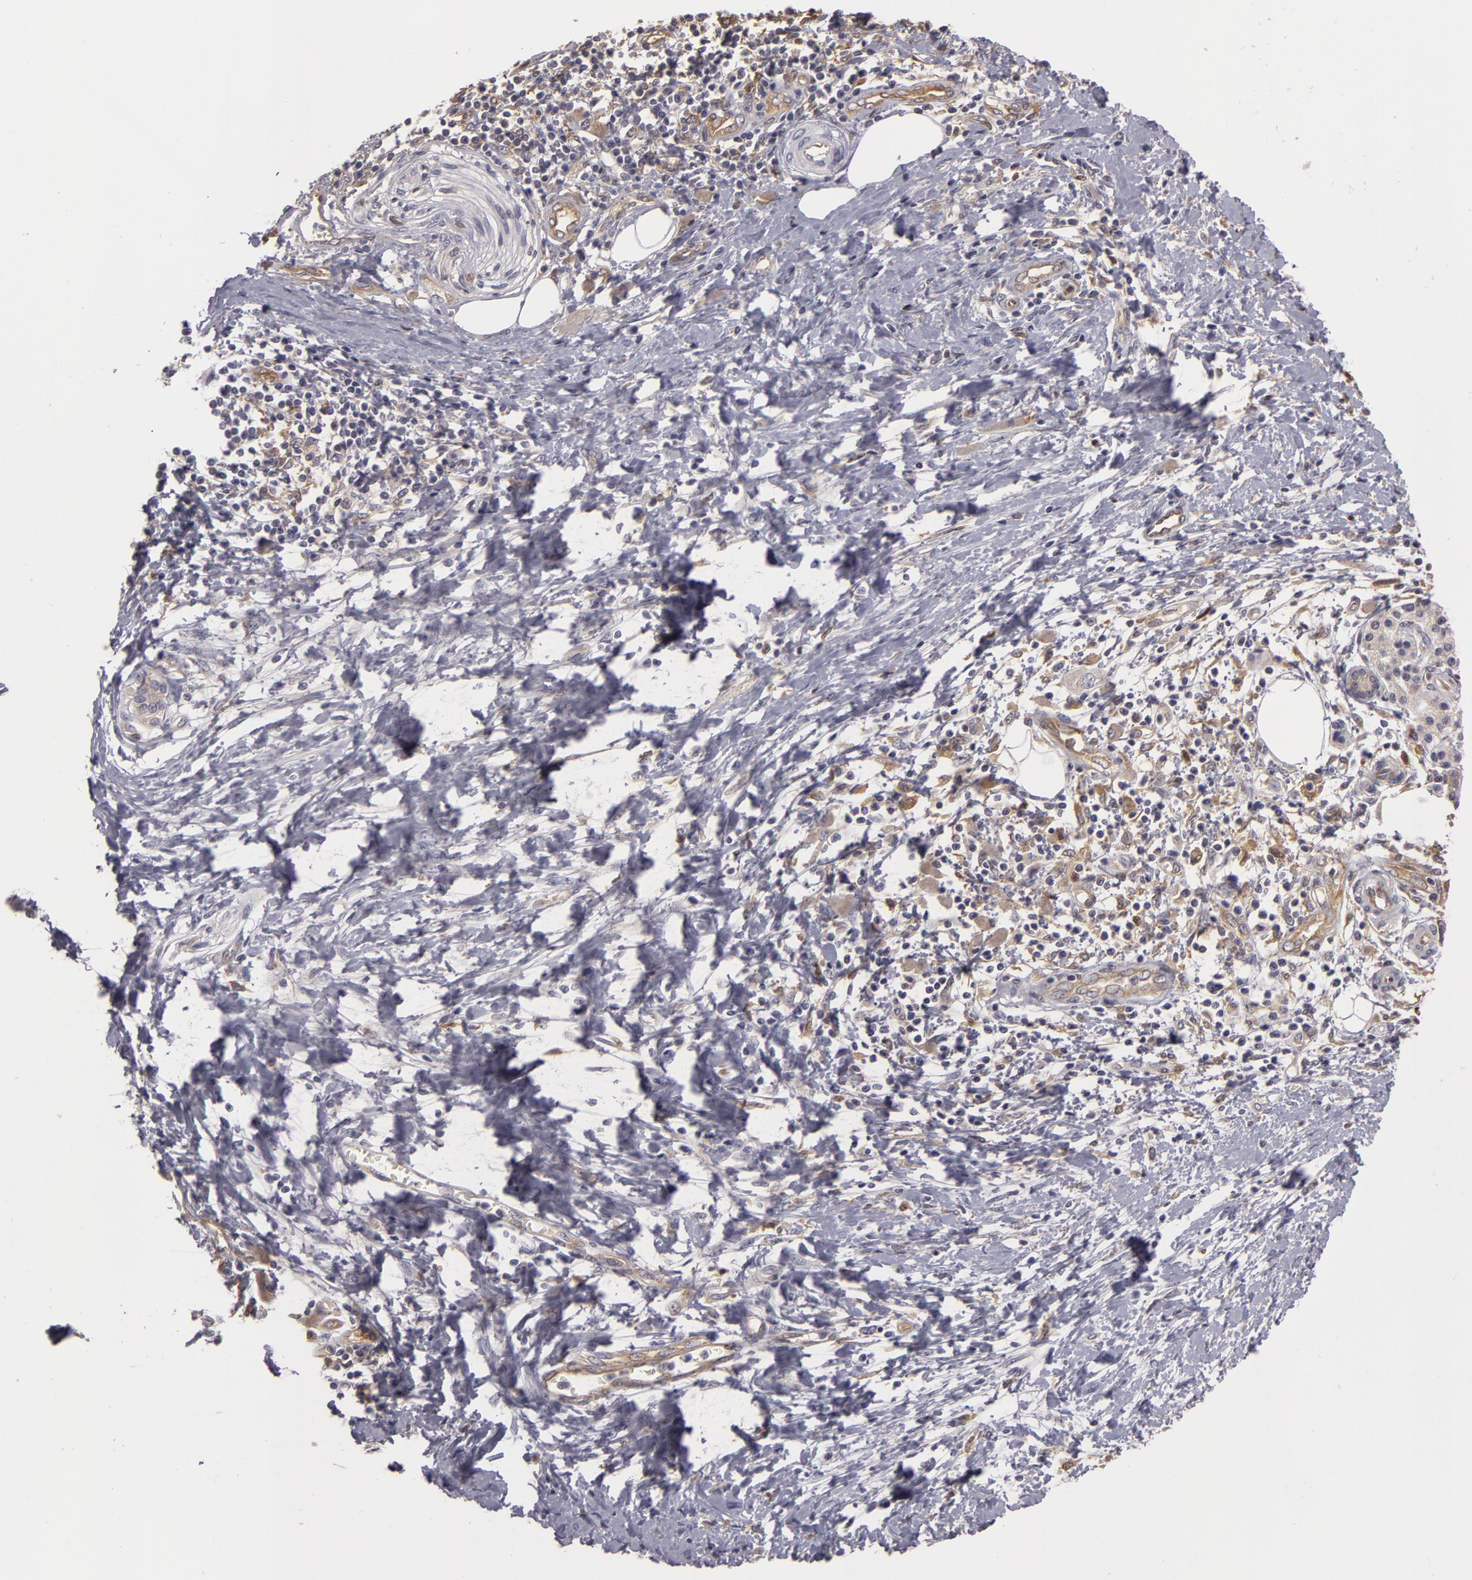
{"staining": {"intensity": "weak", "quantity": ">75%", "location": "cytoplasmic/membranous"}, "tissue": "pancreatic cancer", "cell_type": "Tumor cells", "image_type": "cancer", "snomed": [{"axis": "morphology", "description": "Adenocarcinoma, NOS"}, {"axis": "topography", "description": "Pancreas"}], "caption": "Immunohistochemical staining of pancreatic cancer (adenocarcinoma) shows weak cytoplasmic/membranous protein positivity in approximately >75% of tumor cells. The protein of interest is stained brown, and the nuclei are stained in blue (DAB IHC with brightfield microscopy, high magnification).", "gene": "ZNF229", "patient": {"sex": "female", "age": 66}}